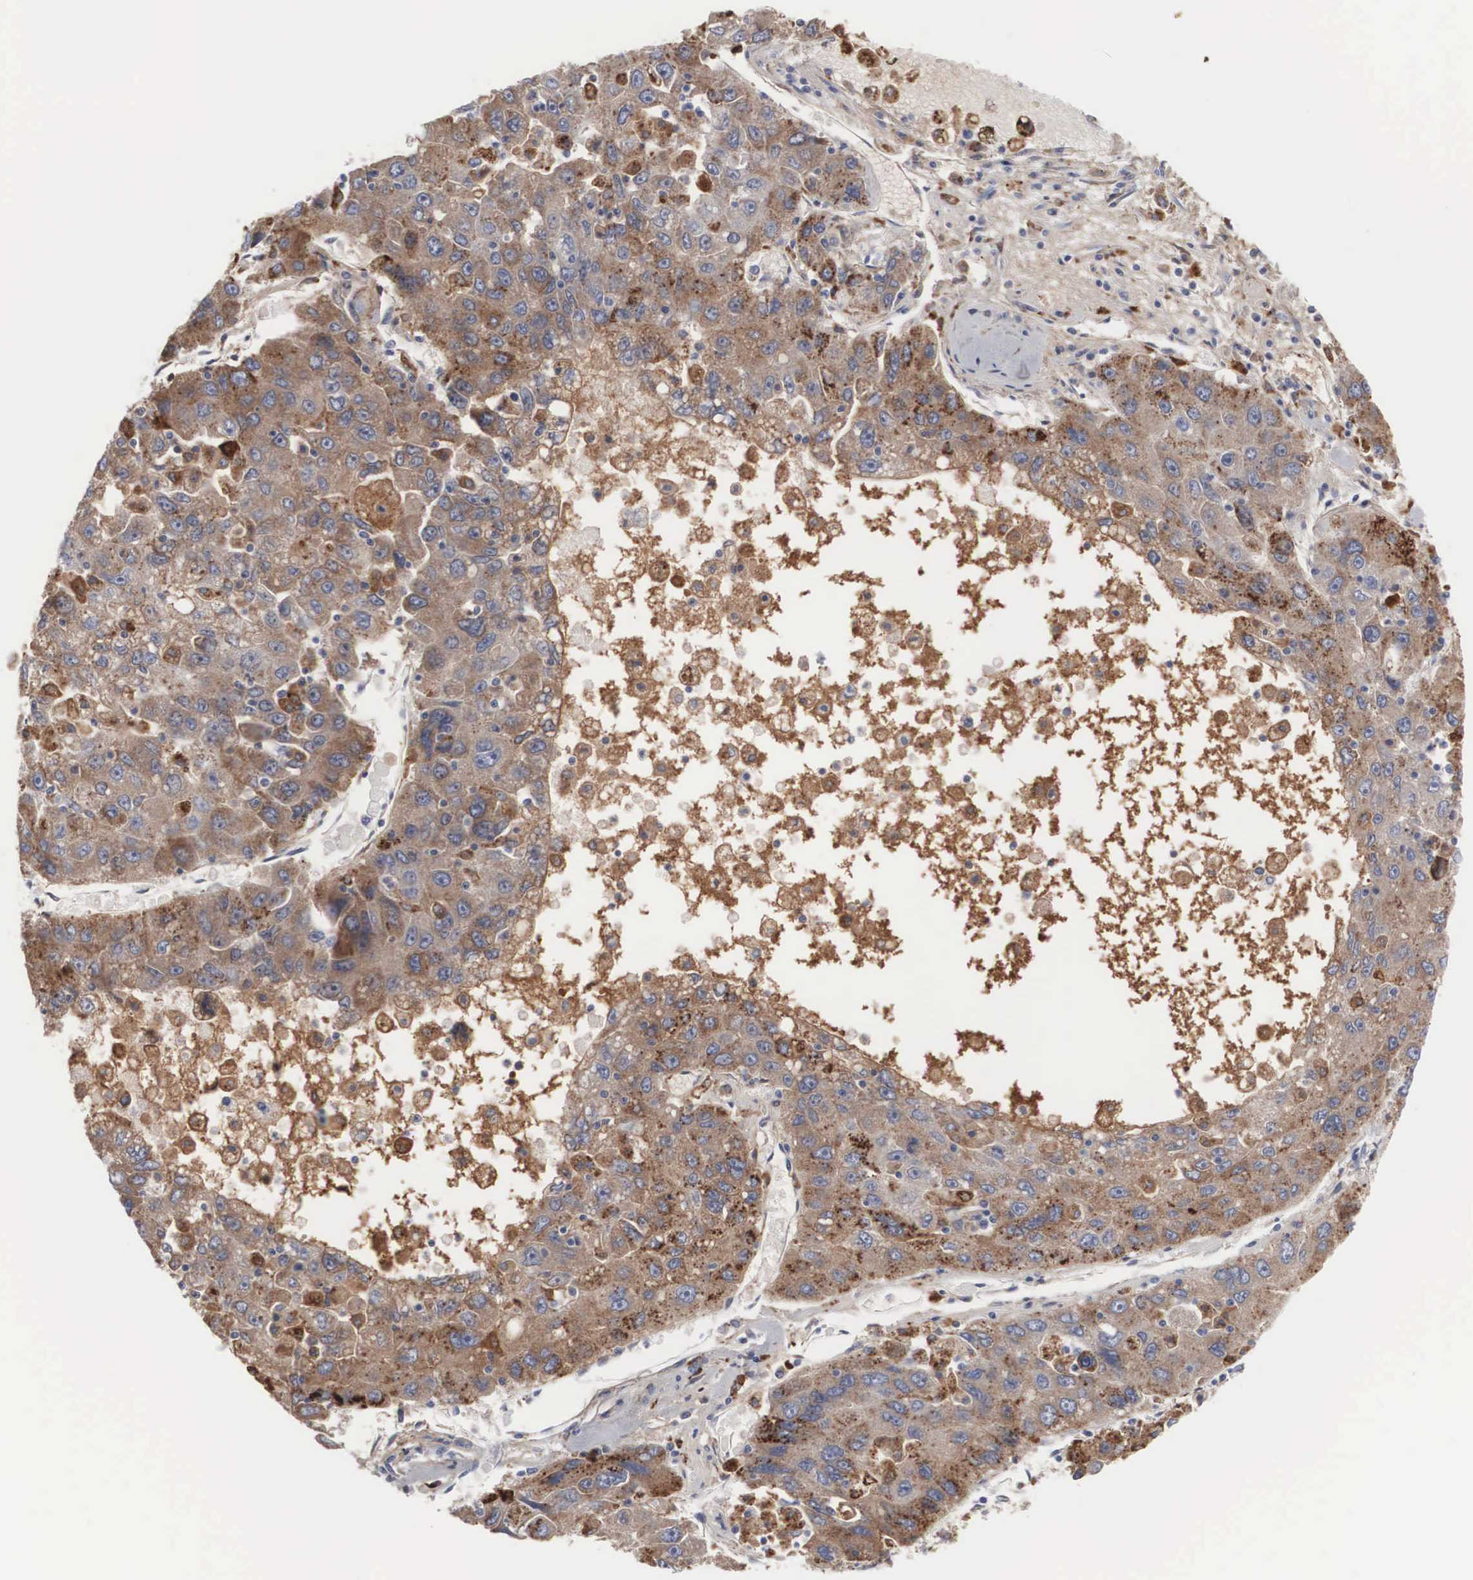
{"staining": {"intensity": "moderate", "quantity": ">75%", "location": "cytoplasmic/membranous"}, "tissue": "liver cancer", "cell_type": "Tumor cells", "image_type": "cancer", "snomed": [{"axis": "morphology", "description": "Carcinoma, Hepatocellular, NOS"}, {"axis": "topography", "description": "Liver"}], "caption": "Protein staining by immunohistochemistry exhibits moderate cytoplasmic/membranous staining in approximately >75% of tumor cells in hepatocellular carcinoma (liver). Using DAB (3,3'-diaminobenzidine) (brown) and hematoxylin (blue) stains, captured at high magnification using brightfield microscopy.", "gene": "LGALS3BP", "patient": {"sex": "male", "age": 49}}